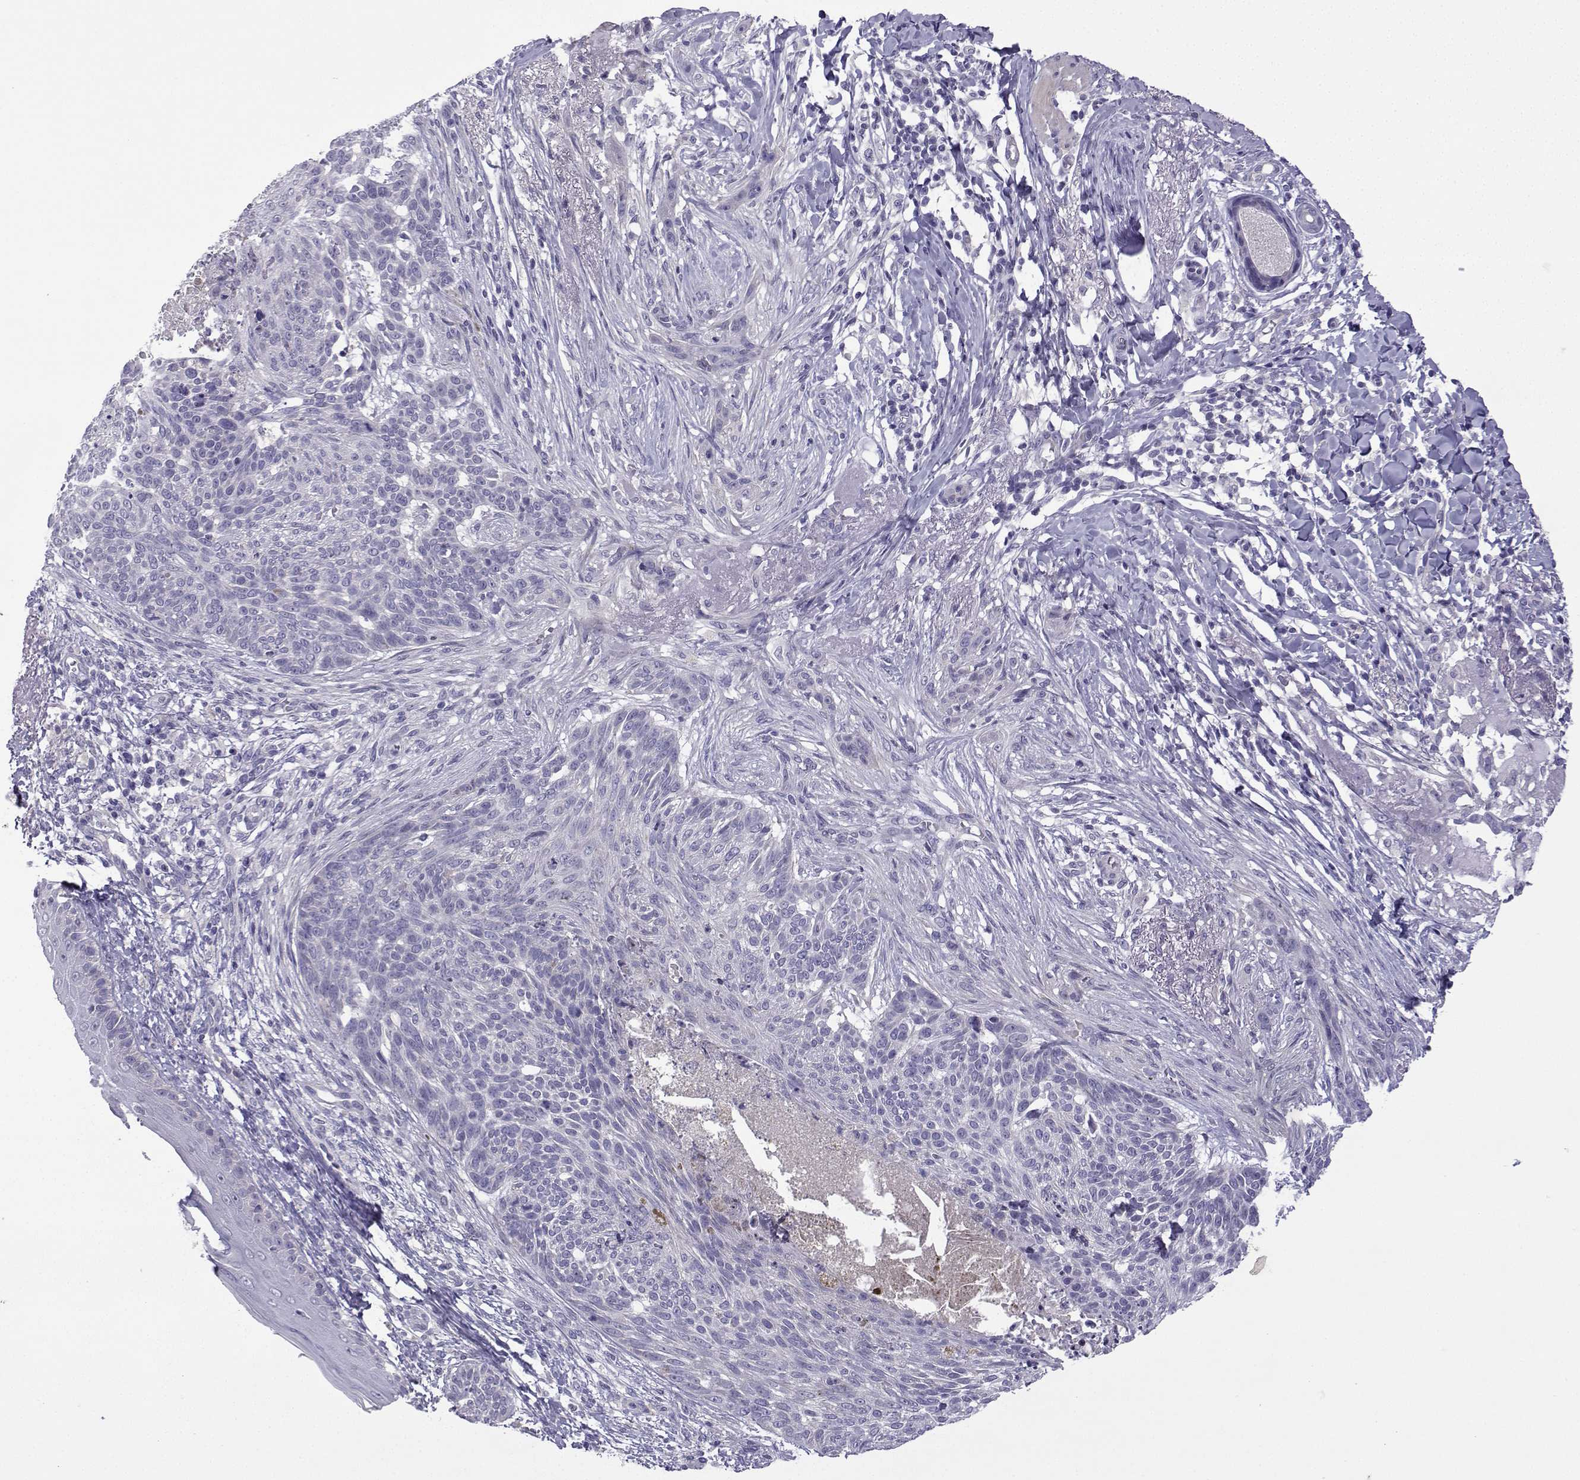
{"staining": {"intensity": "negative", "quantity": "none", "location": "none"}, "tissue": "skin cancer", "cell_type": "Tumor cells", "image_type": "cancer", "snomed": [{"axis": "morphology", "description": "Normal tissue, NOS"}, {"axis": "morphology", "description": "Basal cell carcinoma"}, {"axis": "topography", "description": "Skin"}], "caption": "An IHC photomicrograph of skin cancer is shown. There is no staining in tumor cells of skin cancer.", "gene": "SPACA7", "patient": {"sex": "male", "age": 84}}